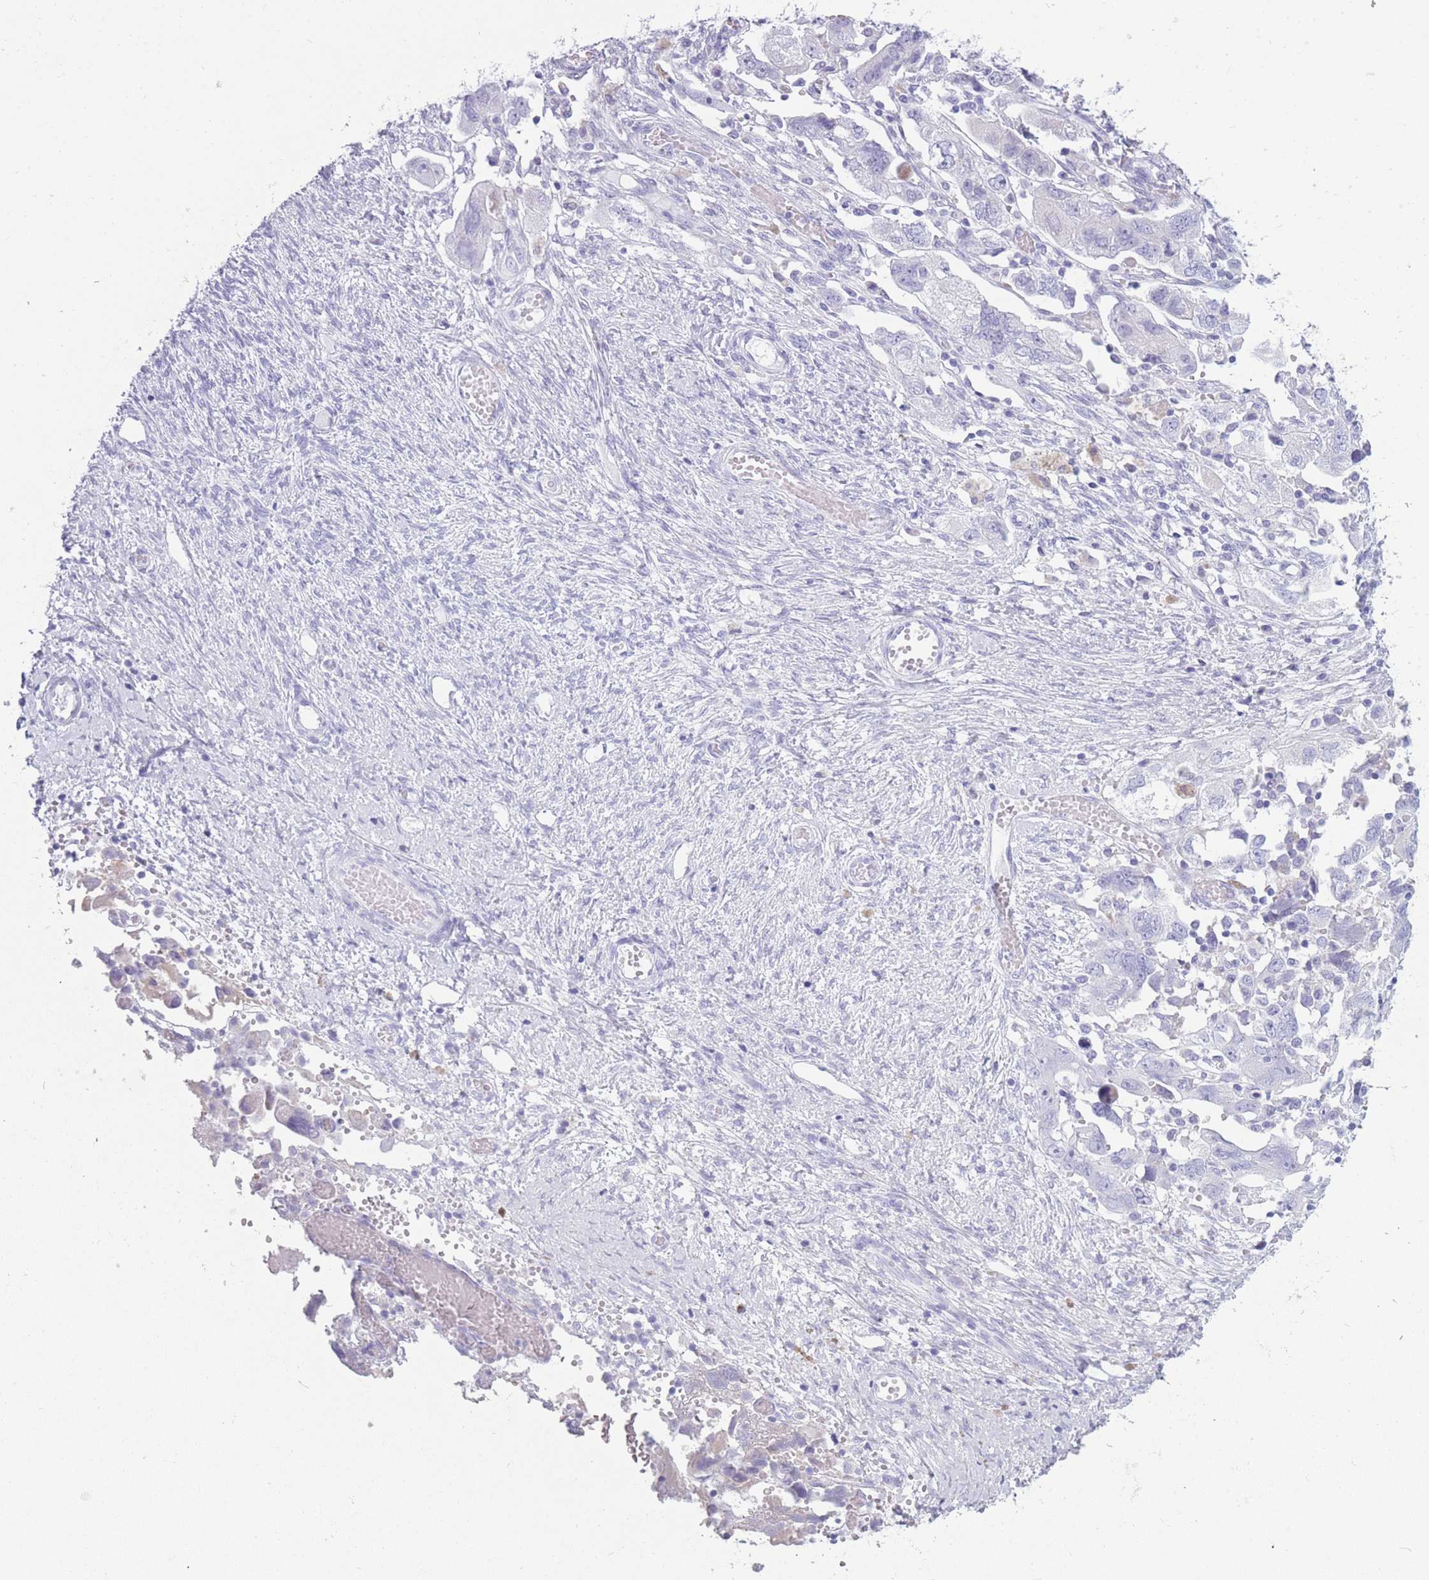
{"staining": {"intensity": "negative", "quantity": "none", "location": "none"}, "tissue": "ovarian cancer", "cell_type": "Tumor cells", "image_type": "cancer", "snomed": [{"axis": "morphology", "description": "Carcinoma, NOS"}, {"axis": "morphology", "description": "Cystadenocarcinoma, serous, NOS"}, {"axis": "topography", "description": "Ovary"}], "caption": "Immunohistochemistry image of neoplastic tissue: human ovarian cancer (serous cystadenocarcinoma) stained with DAB demonstrates no significant protein staining in tumor cells.", "gene": "COL27A1", "patient": {"sex": "female", "age": 69}}